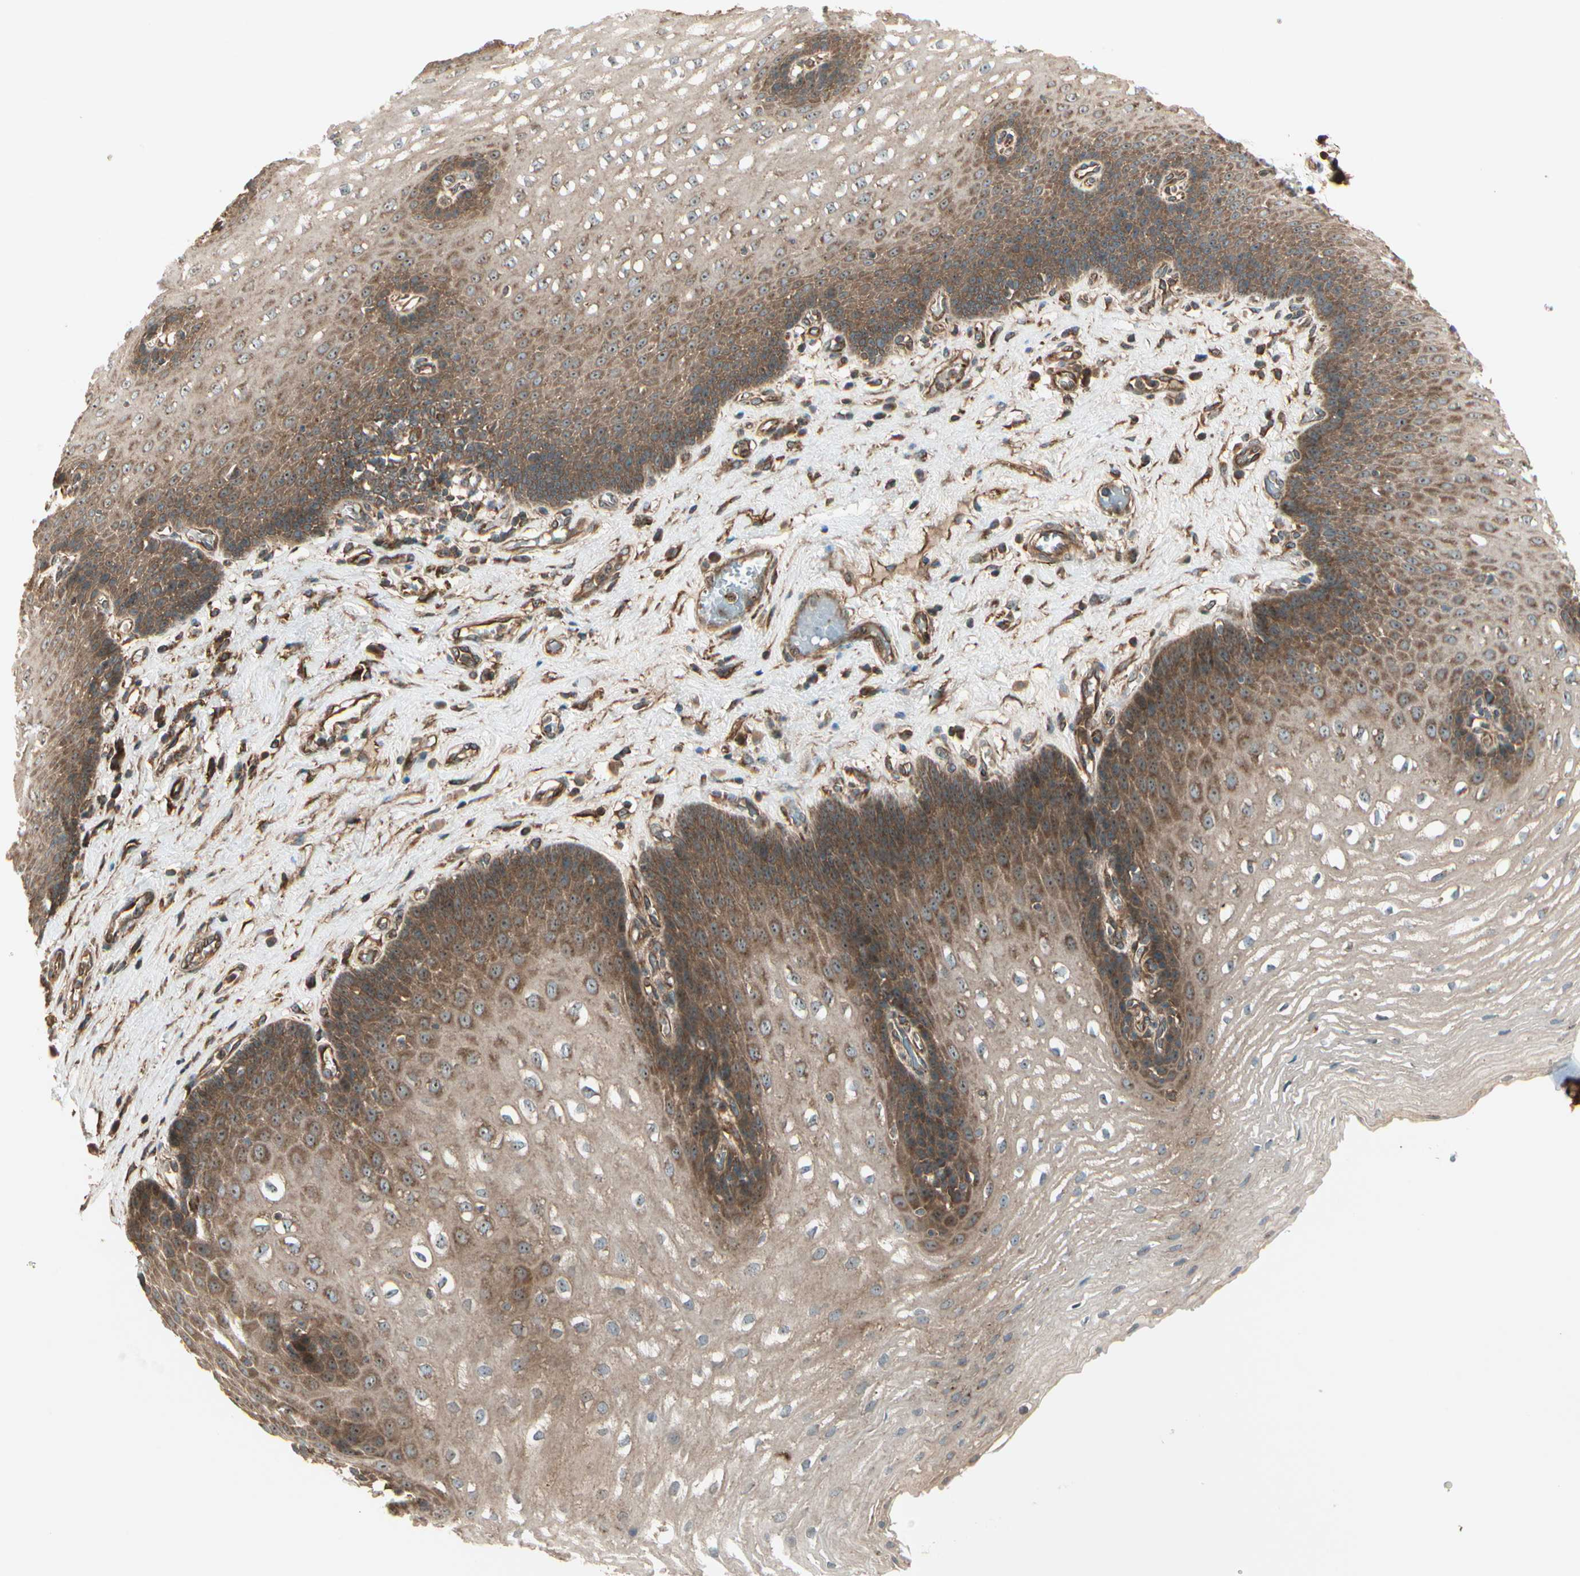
{"staining": {"intensity": "strong", "quantity": ">75%", "location": "cytoplasmic/membranous"}, "tissue": "esophagus", "cell_type": "Squamous epithelial cells", "image_type": "normal", "snomed": [{"axis": "morphology", "description": "Normal tissue, NOS"}, {"axis": "topography", "description": "Esophagus"}], "caption": "Immunohistochemical staining of benign esophagus shows high levels of strong cytoplasmic/membranous expression in approximately >75% of squamous epithelial cells.", "gene": "FKBP15", "patient": {"sex": "male", "age": 48}}